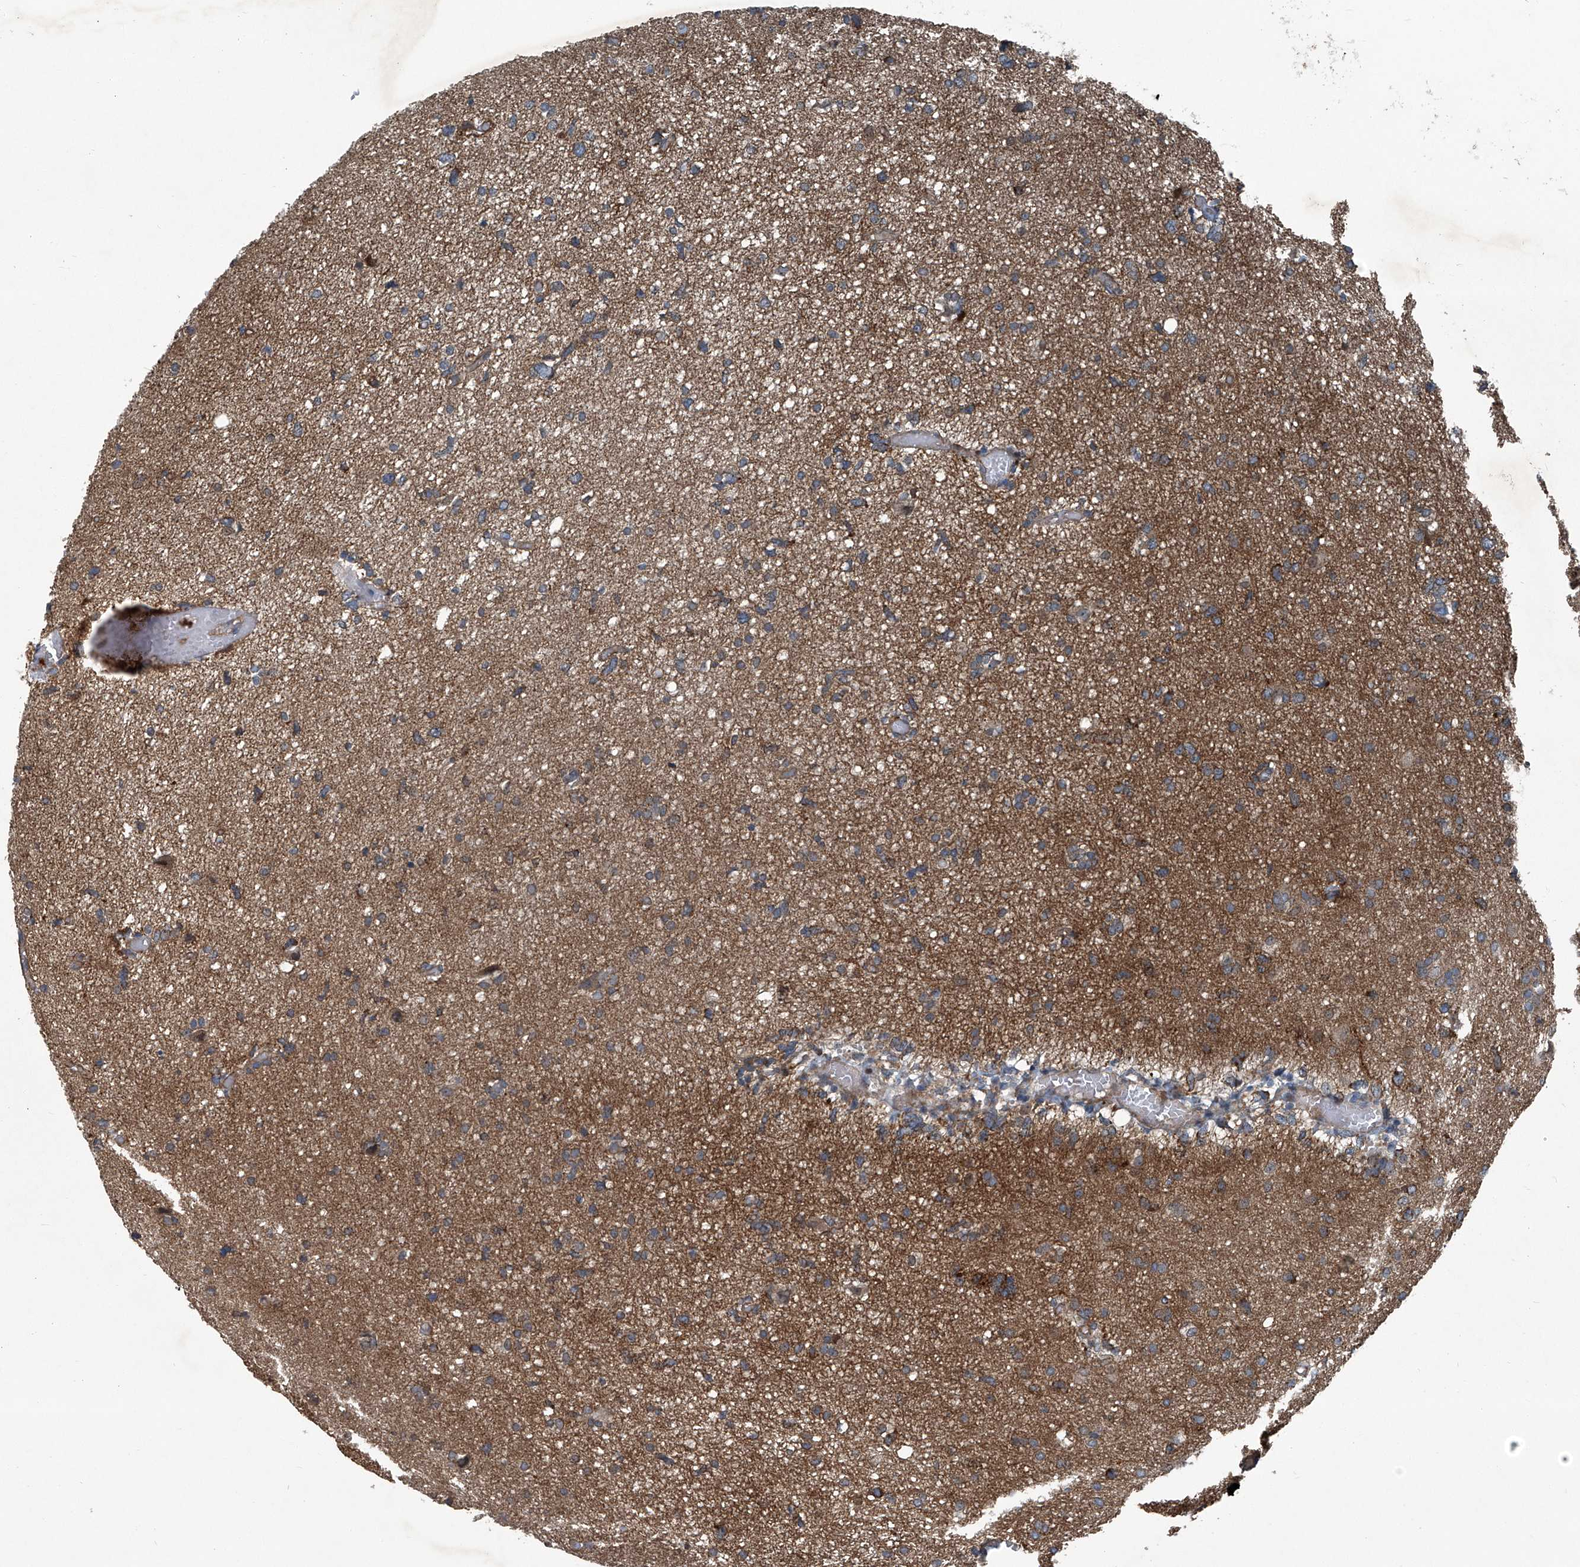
{"staining": {"intensity": "weak", "quantity": "25%-75%", "location": "cytoplasmic/membranous"}, "tissue": "glioma", "cell_type": "Tumor cells", "image_type": "cancer", "snomed": [{"axis": "morphology", "description": "Glioma, malignant, High grade"}, {"axis": "topography", "description": "Brain"}], "caption": "A micrograph showing weak cytoplasmic/membranous positivity in approximately 25%-75% of tumor cells in glioma, as visualized by brown immunohistochemical staining.", "gene": "SENP2", "patient": {"sex": "female", "age": 59}}